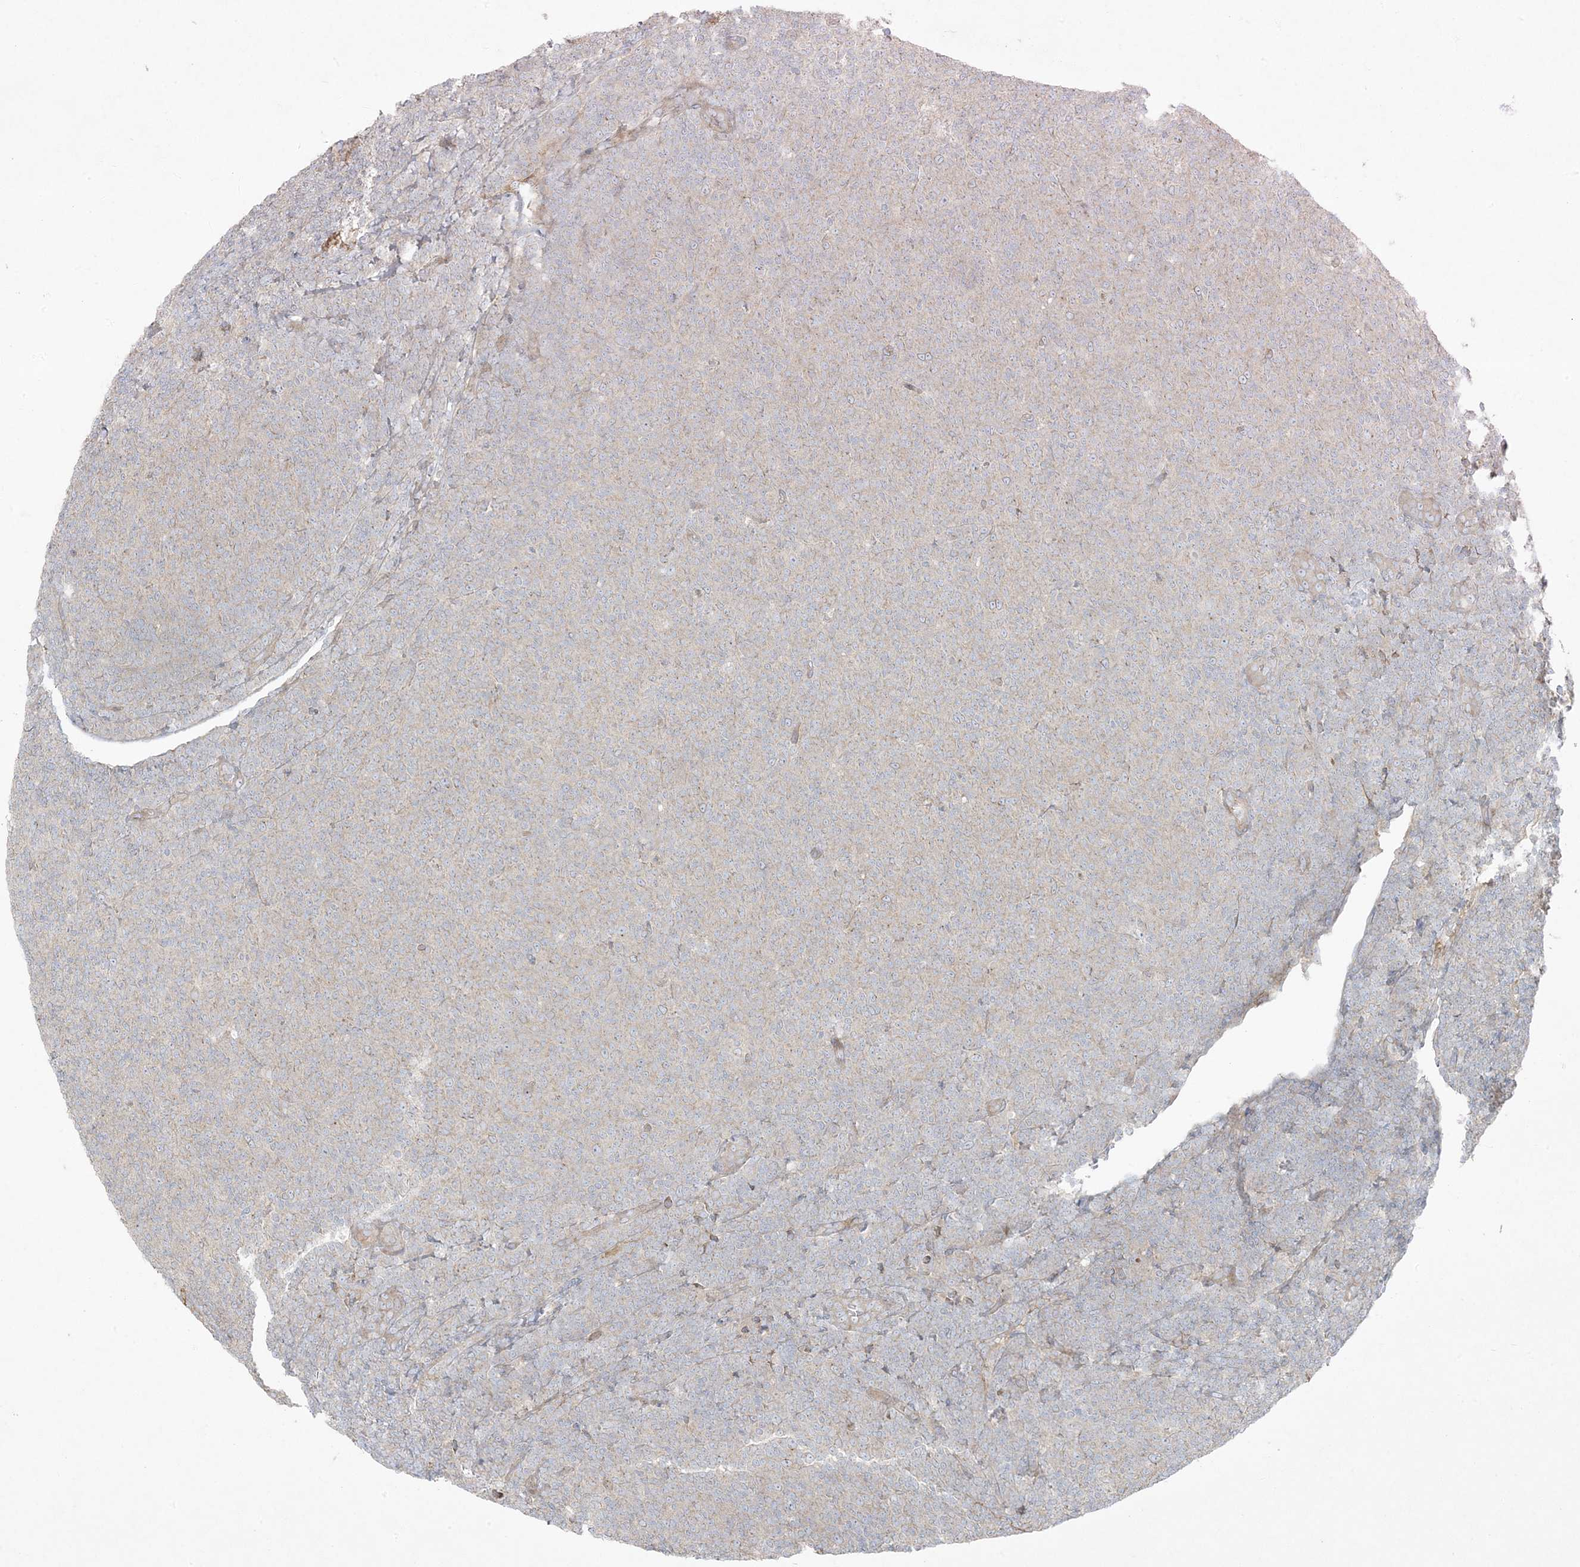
{"staining": {"intensity": "negative", "quantity": "none", "location": "none"}, "tissue": "lymphoma", "cell_type": "Tumor cells", "image_type": "cancer", "snomed": [{"axis": "morphology", "description": "Malignant lymphoma, non-Hodgkin's type, Low grade"}, {"axis": "topography", "description": "Lymph node"}], "caption": "The photomicrograph displays no significant staining in tumor cells of lymphoma.", "gene": "PIK3R4", "patient": {"sex": "male", "age": 66}}